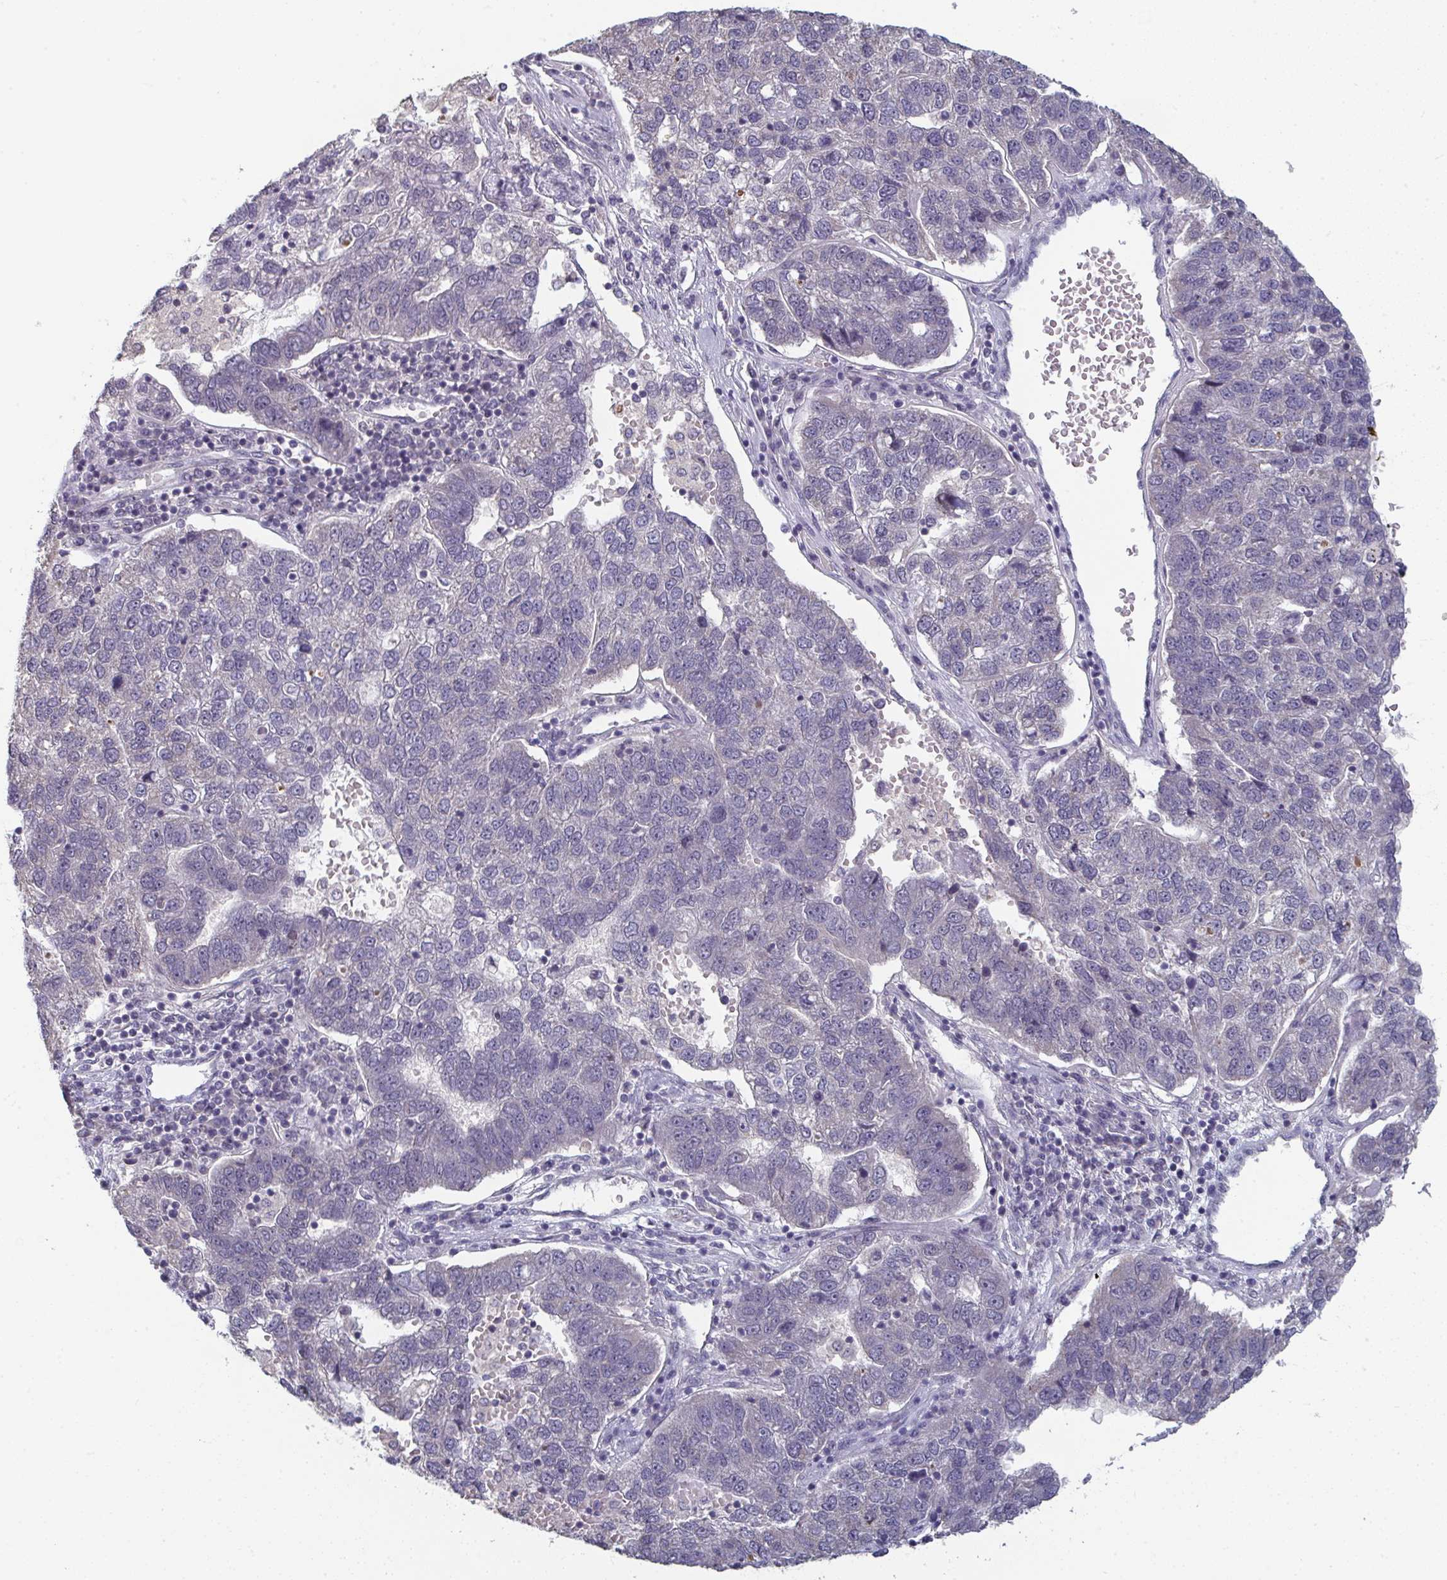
{"staining": {"intensity": "negative", "quantity": "none", "location": "none"}, "tissue": "pancreatic cancer", "cell_type": "Tumor cells", "image_type": "cancer", "snomed": [{"axis": "morphology", "description": "Adenocarcinoma, NOS"}, {"axis": "topography", "description": "Pancreas"}], "caption": "A photomicrograph of human pancreatic cancer is negative for staining in tumor cells.", "gene": "LIX1", "patient": {"sex": "female", "age": 61}}